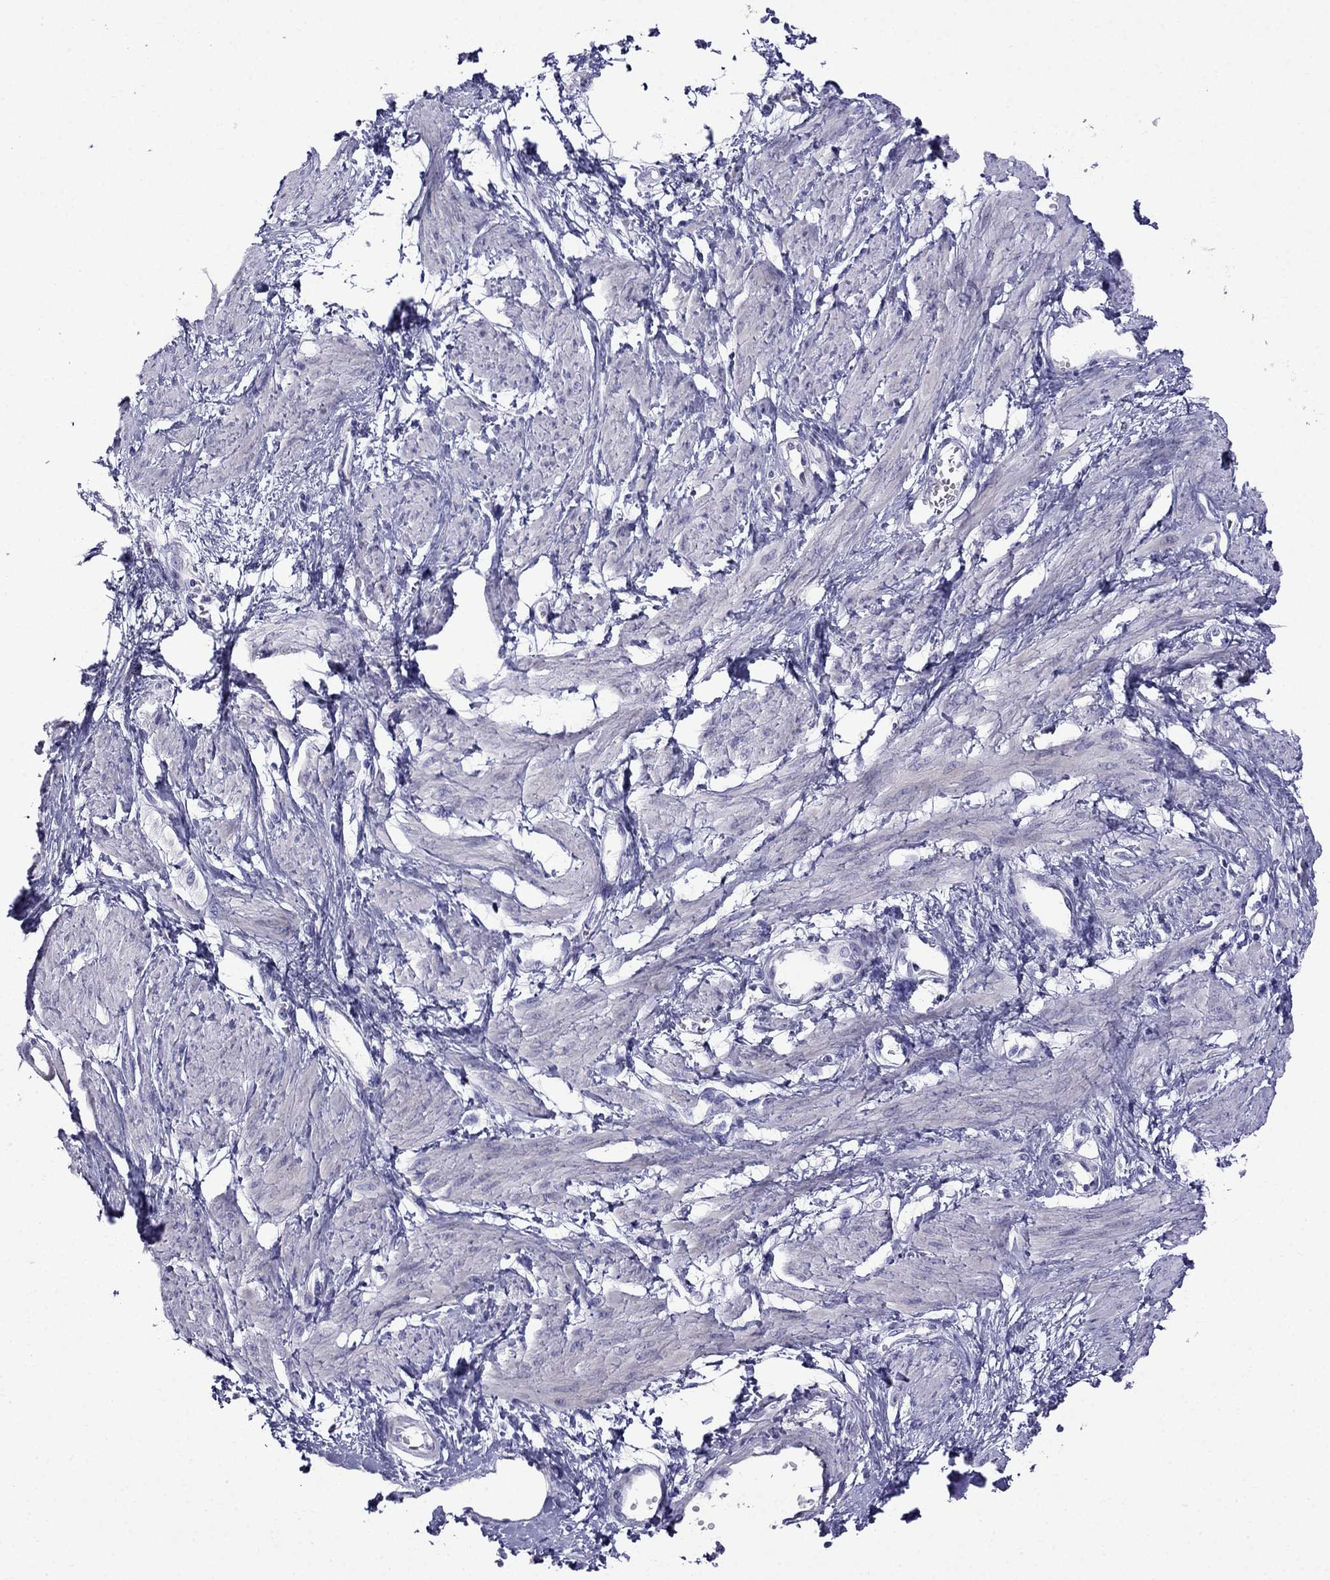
{"staining": {"intensity": "negative", "quantity": "none", "location": "none"}, "tissue": "smooth muscle", "cell_type": "Smooth muscle cells", "image_type": "normal", "snomed": [{"axis": "morphology", "description": "Normal tissue, NOS"}, {"axis": "topography", "description": "Smooth muscle"}, {"axis": "topography", "description": "Uterus"}], "caption": "This histopathology image is of unremarkable smooth muscle stained with immunohistochemistry (IHC) to label a protein in brown with the nuclei are counter-stained blue. There is no staining in smooth muscle cells.", "gene": "PATE1", "patient": {"sex": "female", "age": 39}}